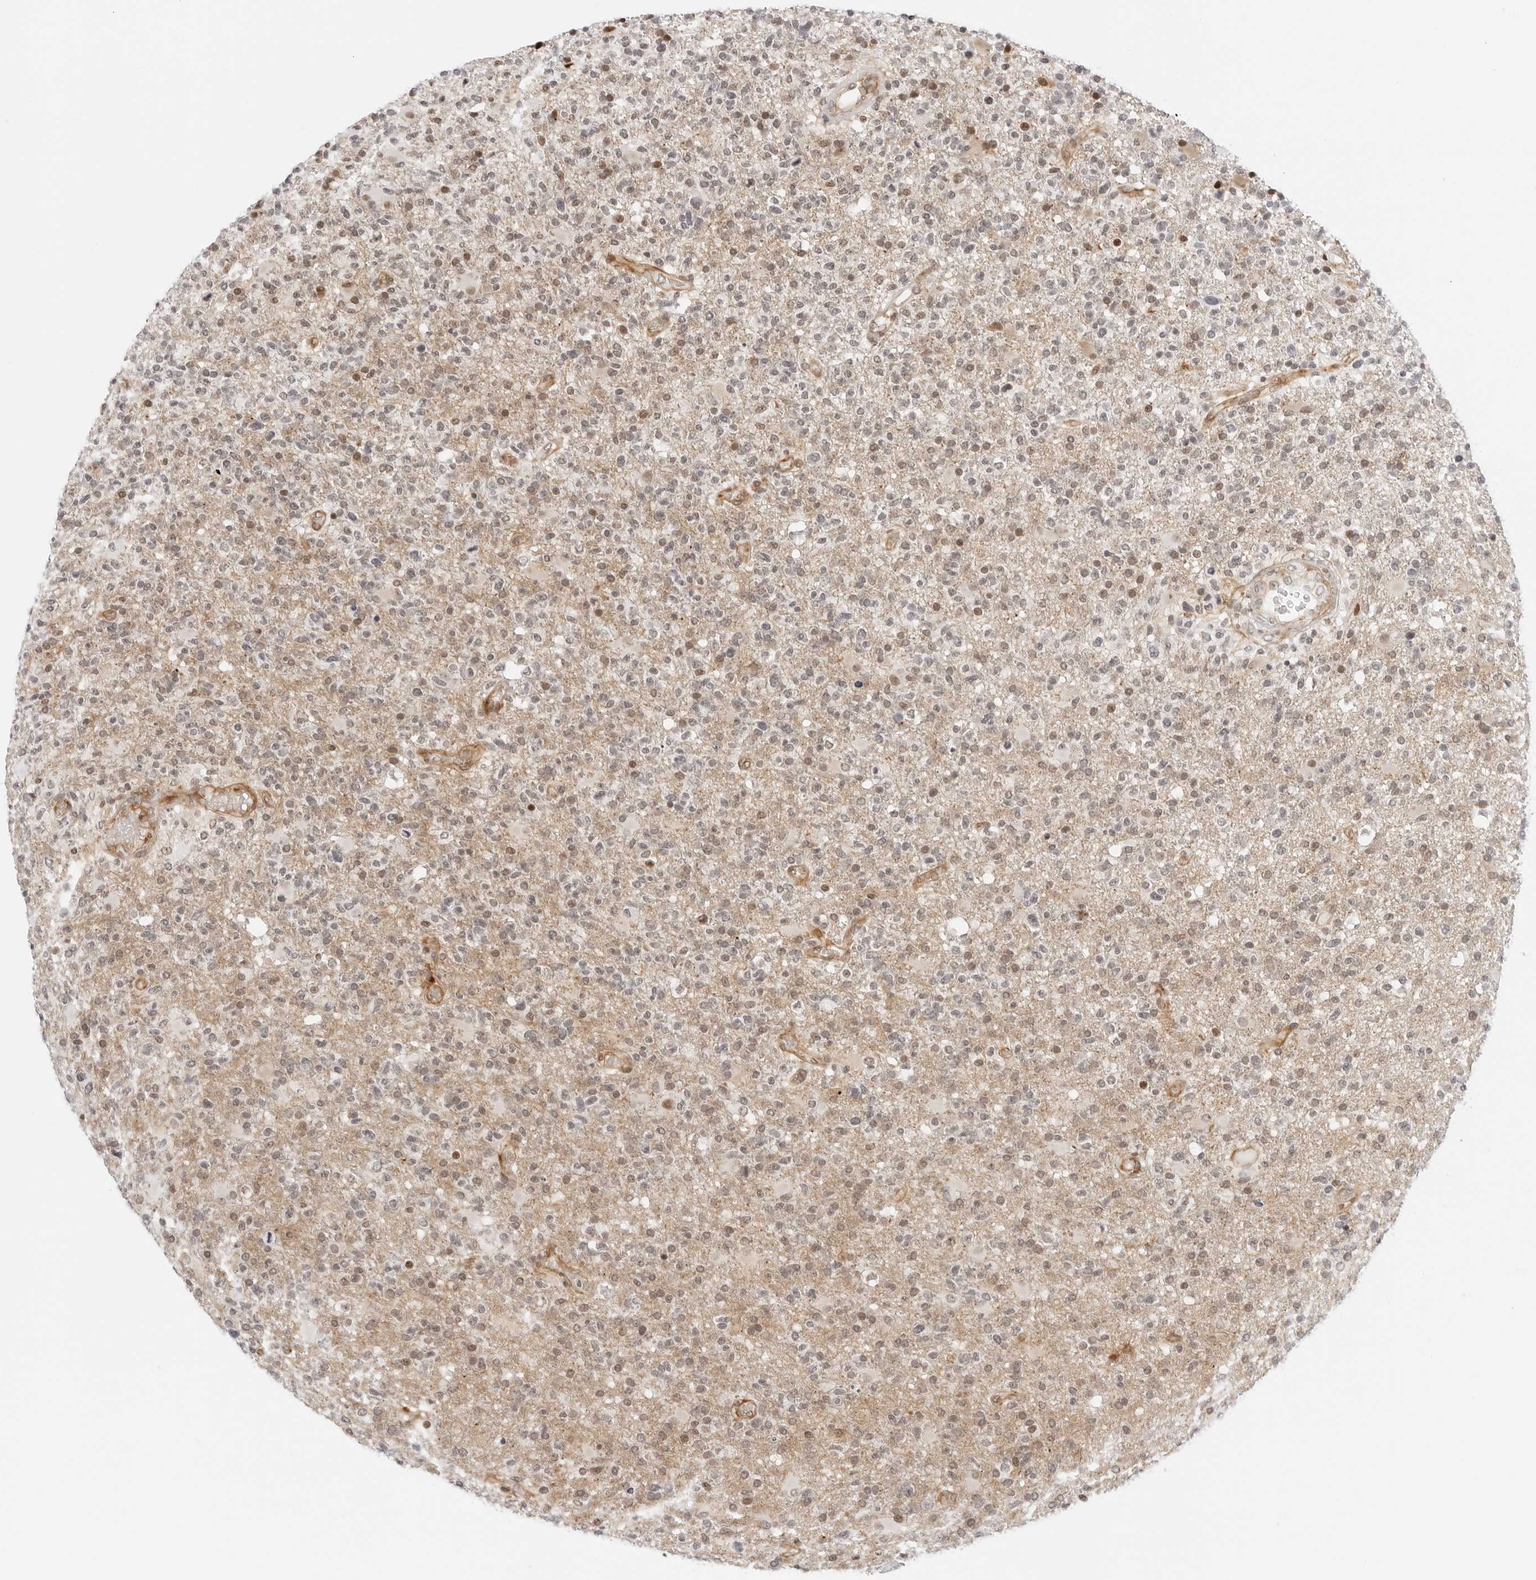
{"staining": {"intensity": "moderate", "quantity": "25%-75%", "location": "nuclear"}, "tissue": "glioma", "cell_type": "Tumor cells", "image_type": "cancer", "snomed": [{"axis": "morphology", "description": "Glioma, malignant, High grade"}, {"axis": "topography", "description": "Brain"}], "caption": "This micrograph shows malignant glioma (high-grade) stained with IHC to label a protein in brown. The nuclear of tumor cells show moderate positivity for the protein. Nuclei are counter-stained blue.", "gene": "ZNF613", "patient": {"sex": "male", "age": 72}}